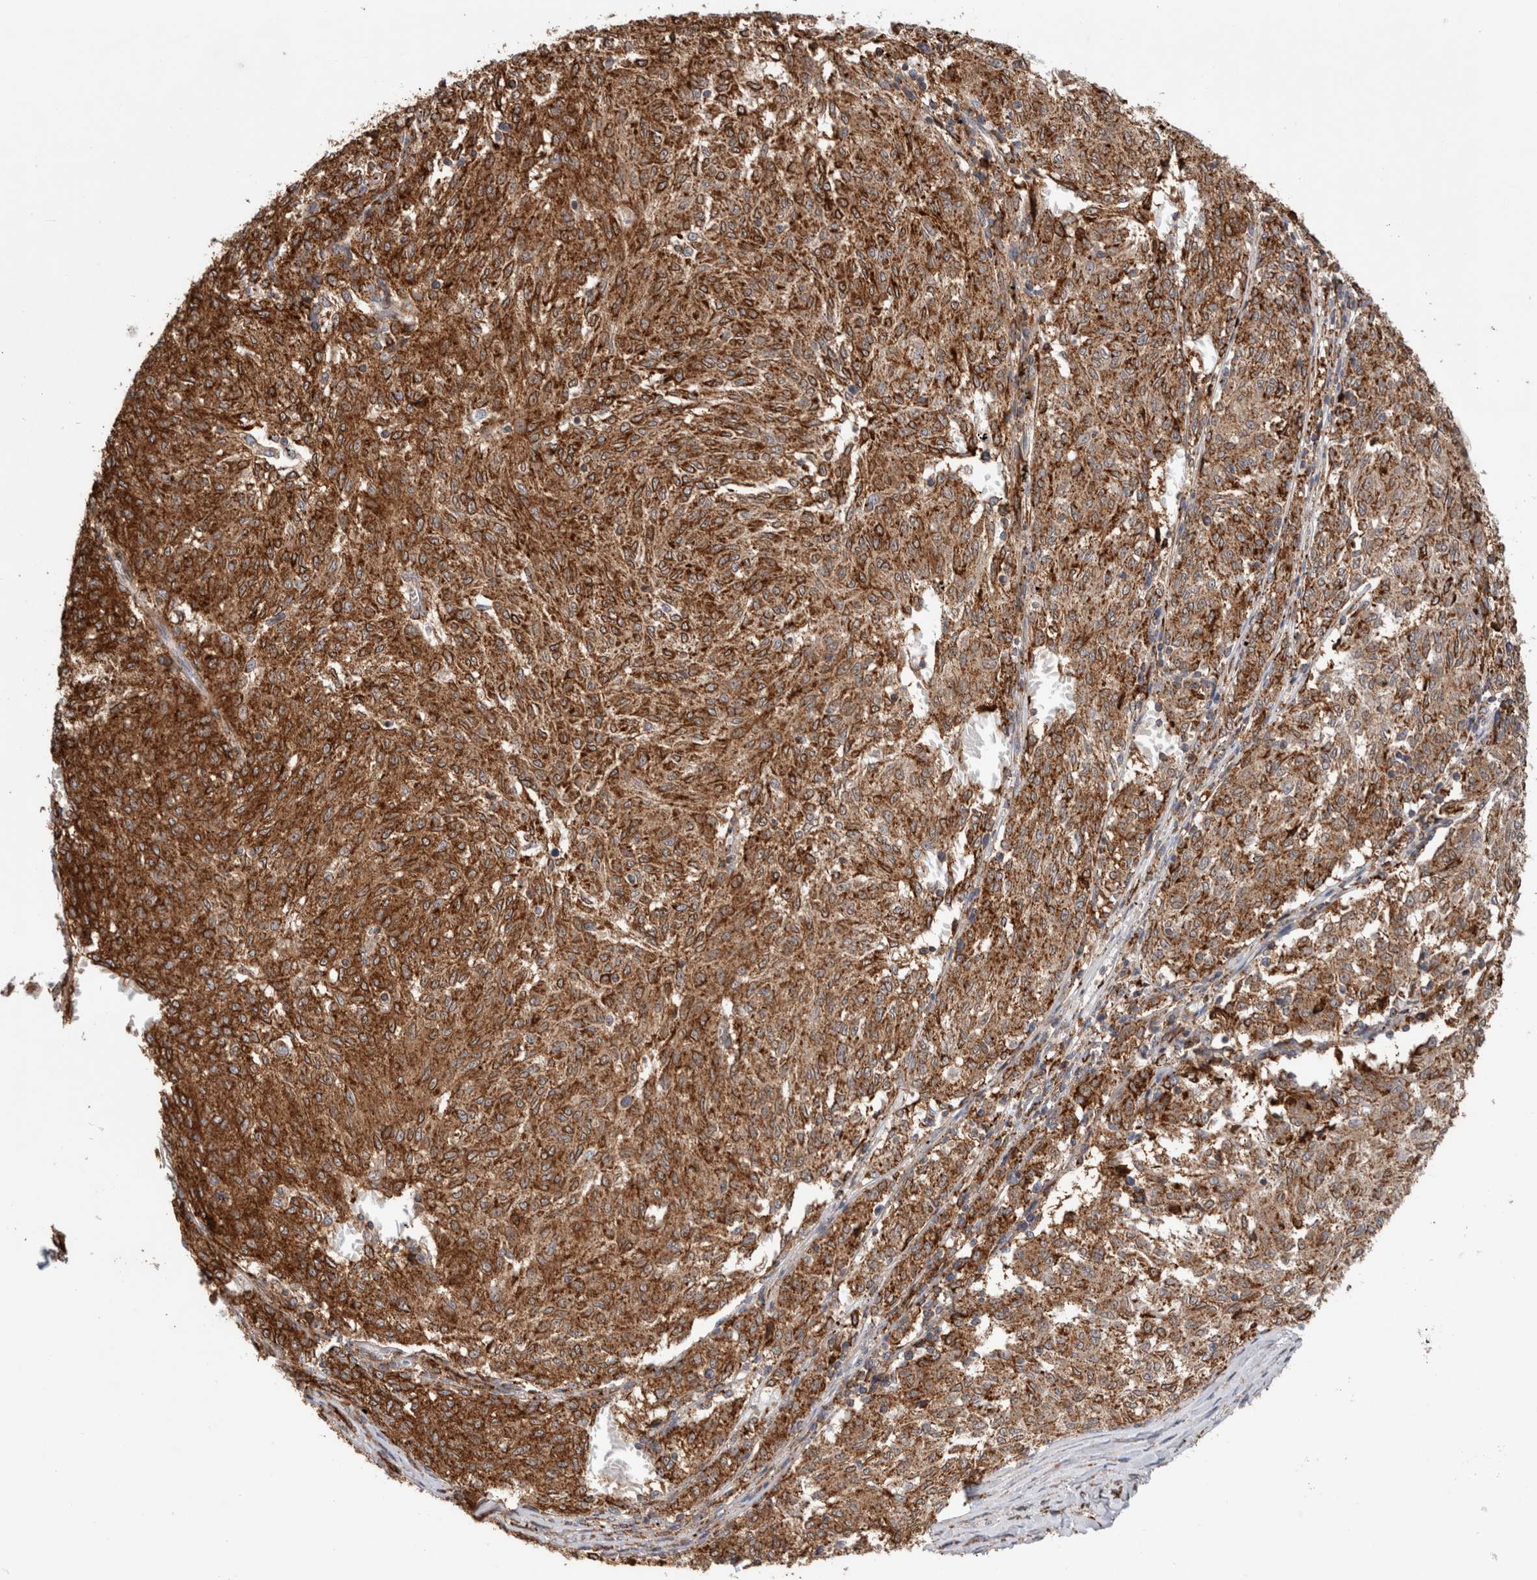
{"staining": {"intensity": "moderate", "quantity": ">75%", "location": "cytoplasmic/membranous"}, "tissue": "melanoma", "cell_type": "Tumor cells", "image_type": "cancer", "snomed": [{"axis": "morphology", "description": "Malignant melanoma, NOS"}, {"axis": "topography", "description": "Skin"}], "caption": "Melanoma stained with IHC exhibits moderate cytoplasmic/membranous positivity in about >75% of tumor cells.", "gene": "CCDC88B", "patient": {"sex": "female", "age": 72}}